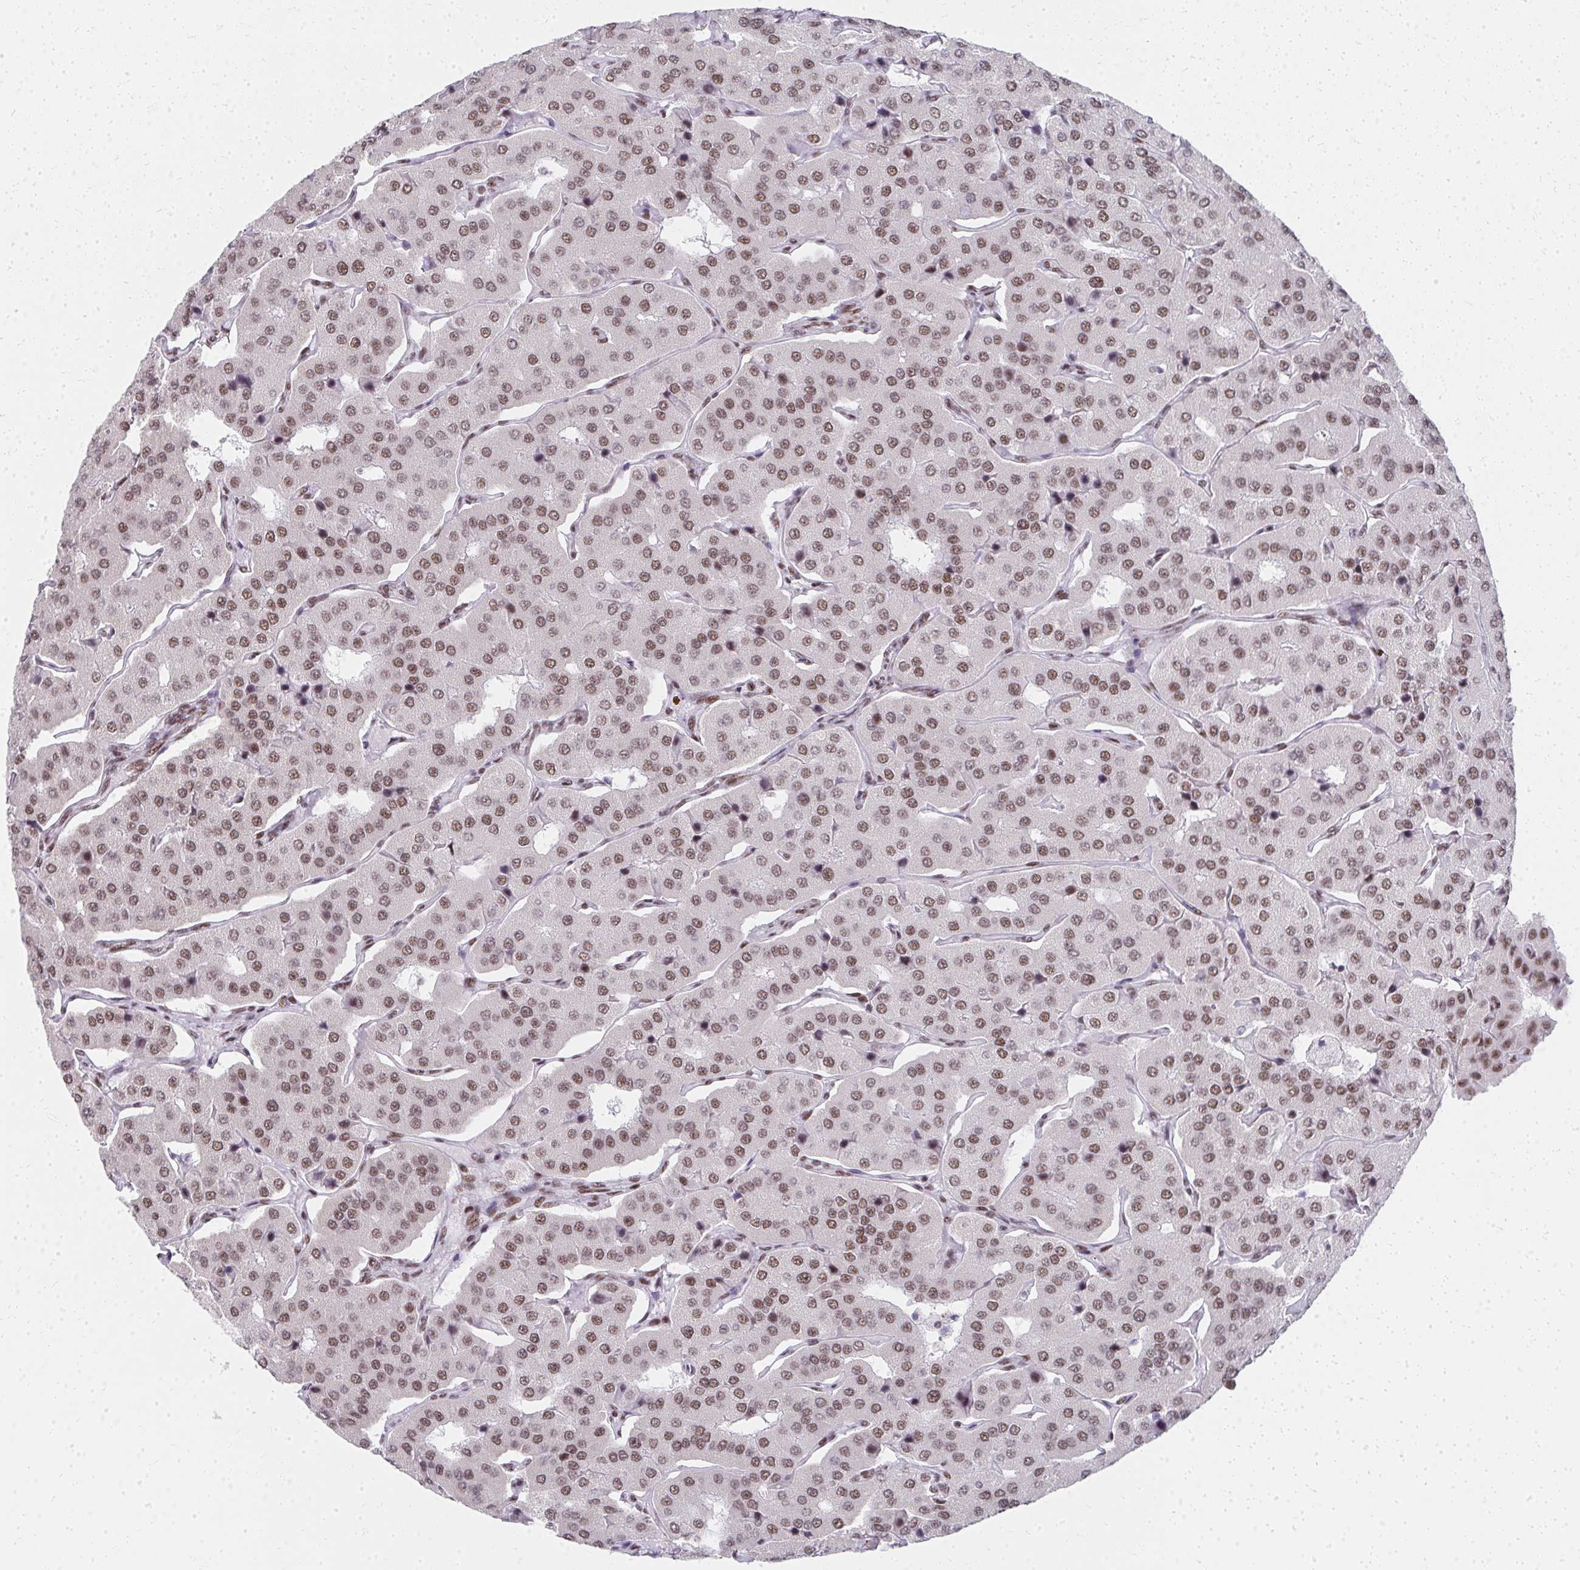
{"staining": {"intensity": "moderate", "quantity": ">75%", "location": "nuclear"}, "tissue": "parathyroid gland", "cell_type": "Glandular cells", "image_type": "normal", "snomed": [{"axis": "morphology", "description": "Normal tissue, NOS"}, {"axis": "morphology", "description": "Adenoma, NOS"}, {"axis": "topography", "description": "Parathyroid gland"}], "caption": "The histopathology image reveals staining of normal parathyroid gland, revealing moderate nuclear protein staining (brown color) within glandular cells.", "gene": "CREBBP", "patient": {"sex": "female", "age": 86}}